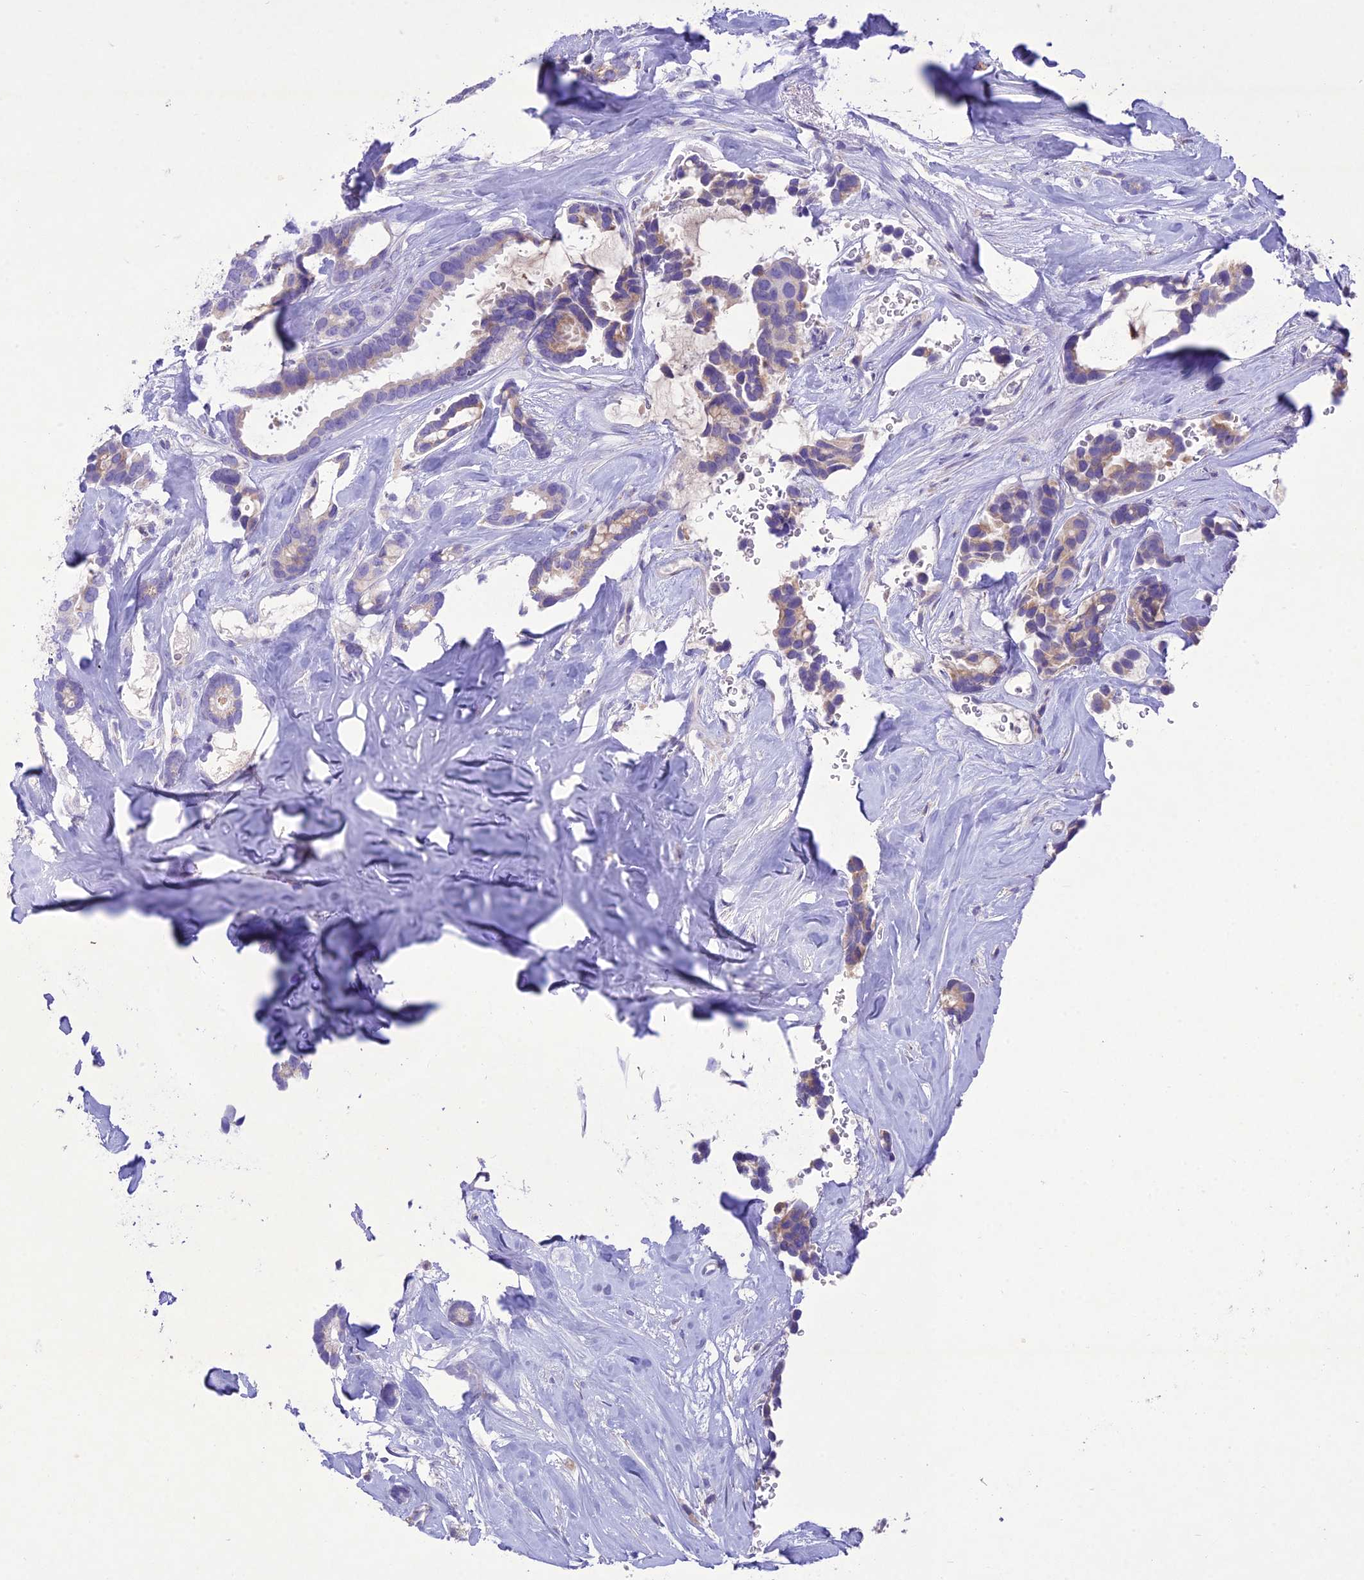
{"staining": {"intensity": "weak", "quantity": "<25%", "location": "cytoplasmic/membranous"}, "tissue": "breast cancer", "cell_type": "Tumor cells", "image_type": "cancer", "snomed": [{"axis": "morphology", "description": "Duct carcinoma"}, {"axis": "topography", "description": "Breast"}], "caption": "This is an immunohistochemistry micrograph of breast cancer (infiltrating ductal carcinoma). There is no expression in tumor cells.", "gene": "SLC13A5", "patient": {"sex": "female", "age": 87}}